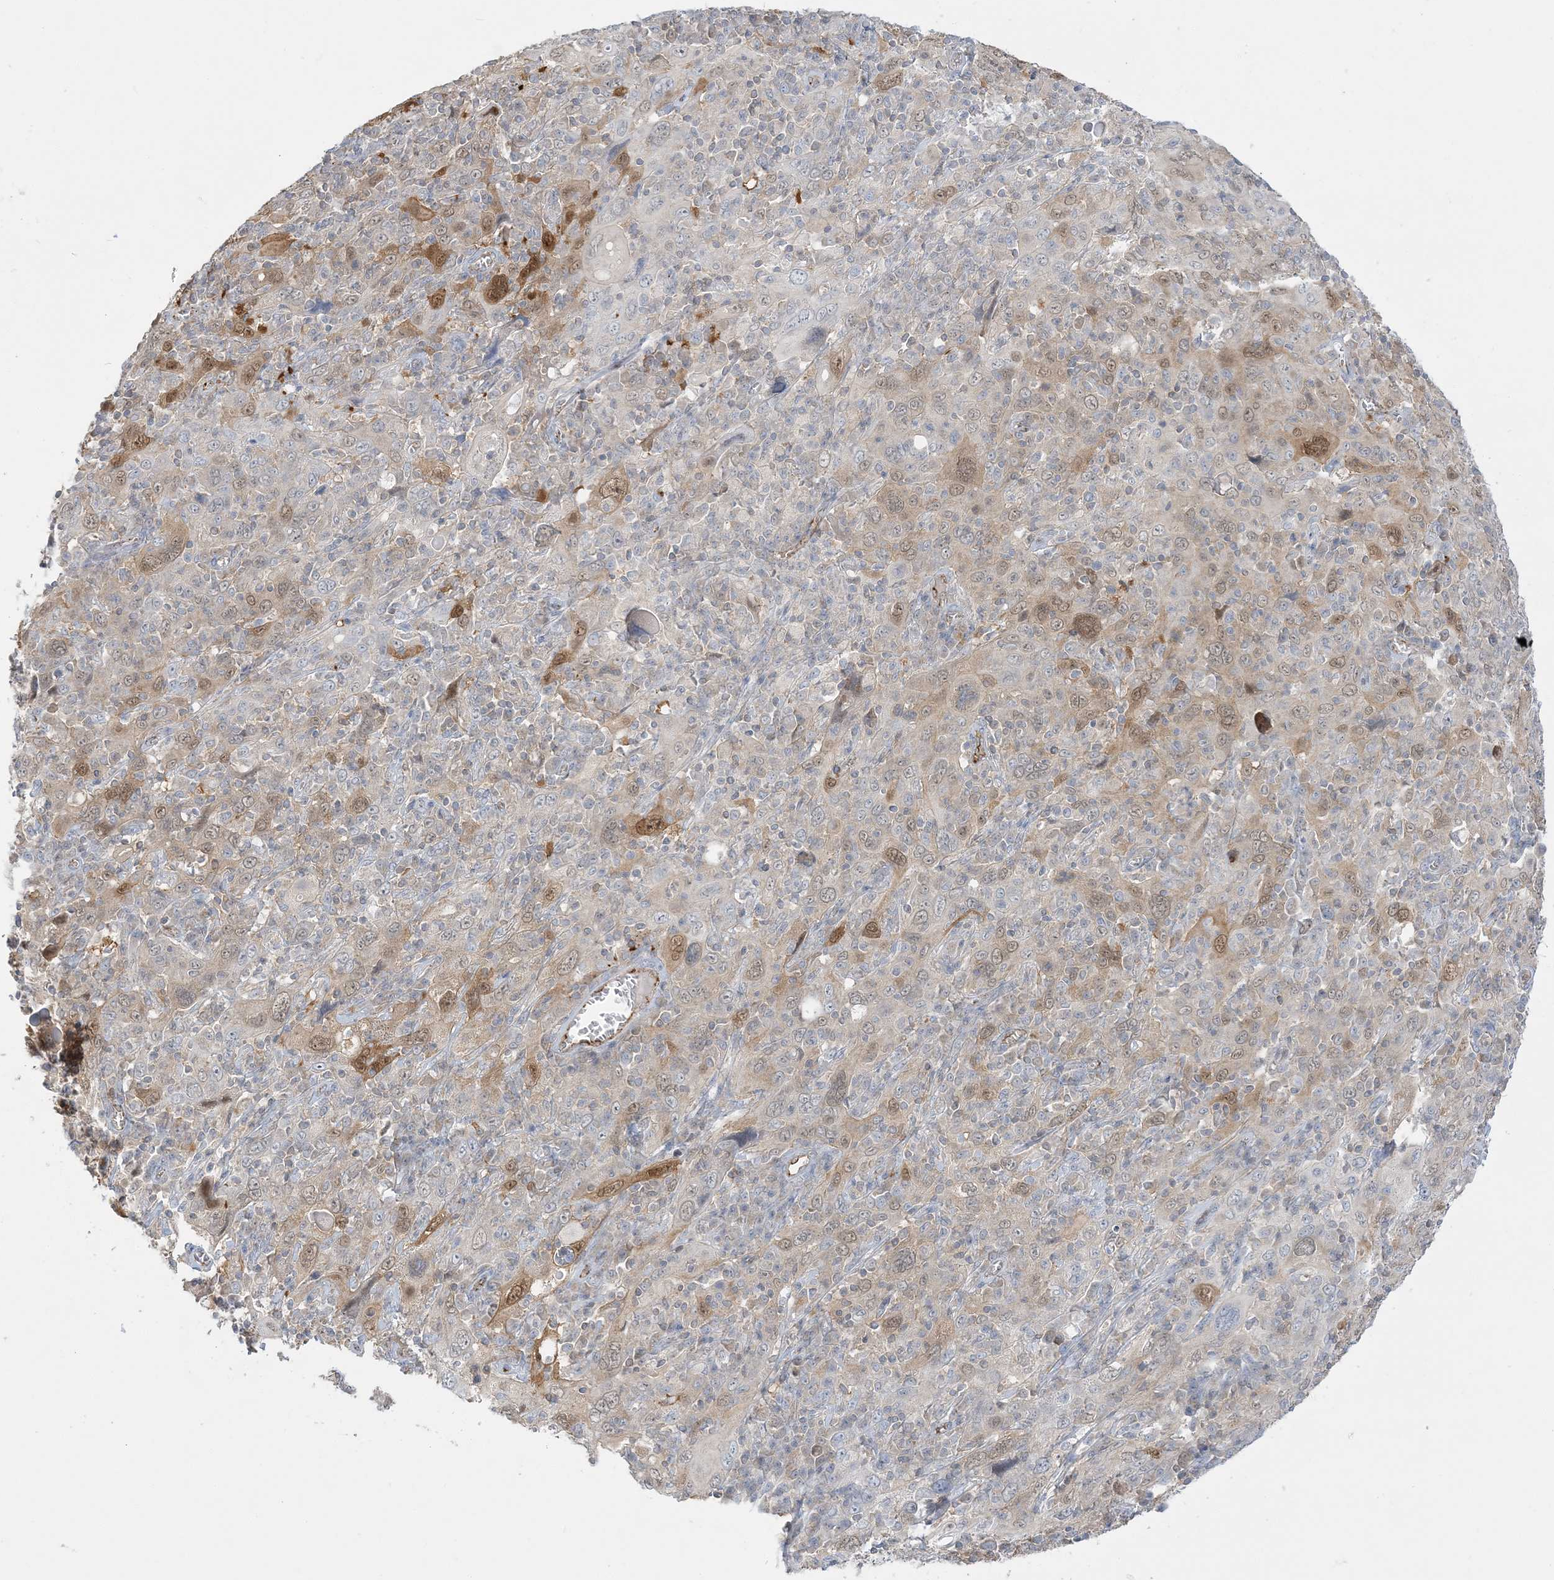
{"staining": {"intensity": "moderate", "quantity": "<25%", "location": "cytoplasmic/membranous,nuclear"}, "tissue": "cervical cancer", "cell_type": "Tumor cells", "image_type": "cancer", "snomed": [{"axis": "morphology", "description": "Squamous cell carcinoma, NOS"}, {"axis": "topography", "description": "Cervix"}], "caption": "Moderate cytoplasmic/membranous and nuclear protein expression is present in approximately <25% of tumor cells in cervical cancer.", "gene": "INPP1", "patient": {"sex": "female", "age": 46}}